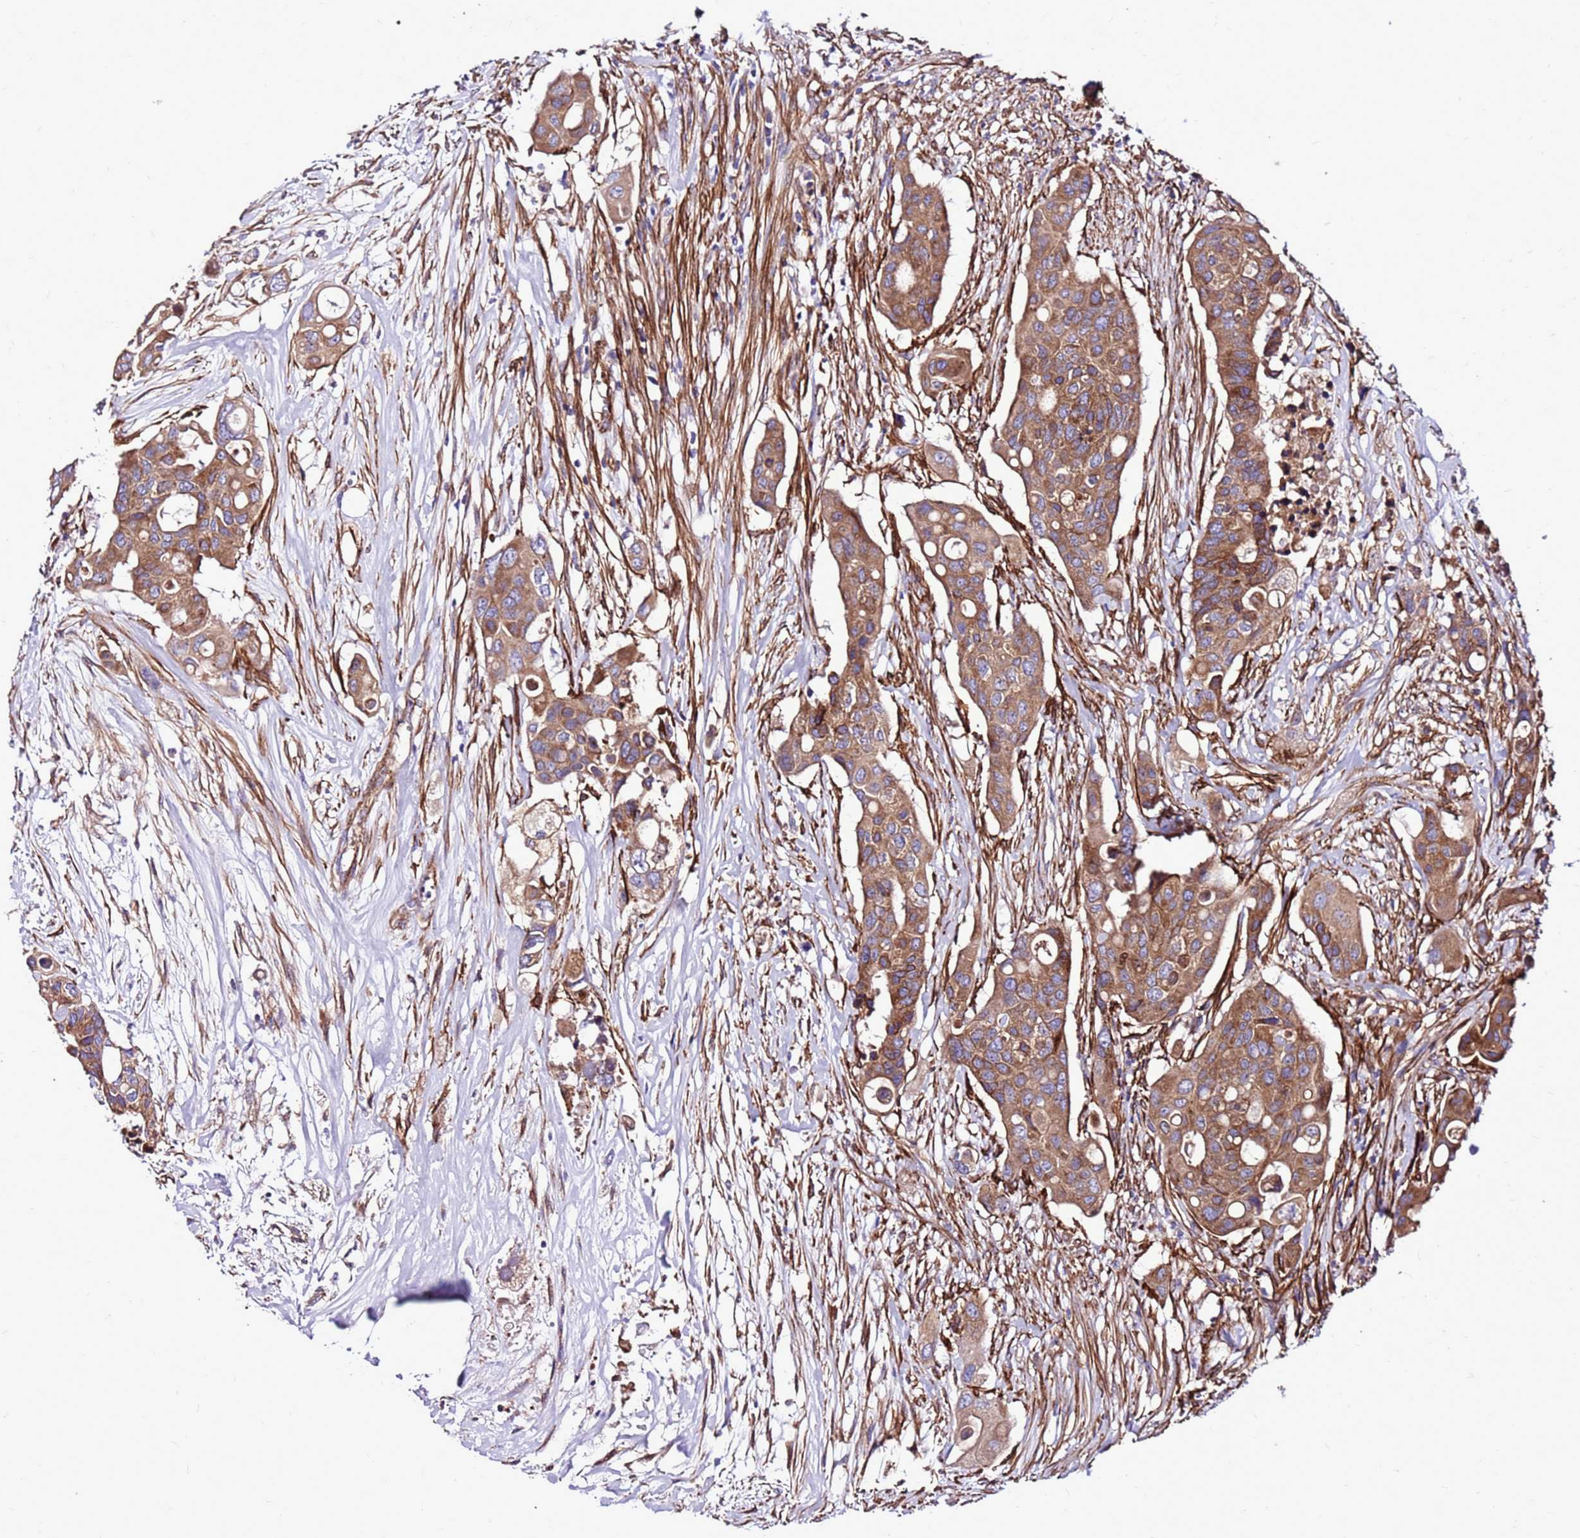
{"staining": {"intensity": "moderate", "quantity": ">75%", "location": "cytoplasmic/membranous"}, "tissue": "colorectal cancer", "cell_type": "Tumor cells", "image_type": "cancer", "snomed": [{"axis": "morphology", "description": "Adenocarcinoma, NOS"}, {"axis": "topography", "description": "Colon"}], "caption": "IHC photomicrograph of human colorectal cancer (adenocarcinoma) stained for a protein (brown), which exhibits medium levels of moderate cytoplasmic/membranous staining in approximately >75% of tumor cells.", "gene": "EI24", "patient": {"sex": "male", "age": 77}}